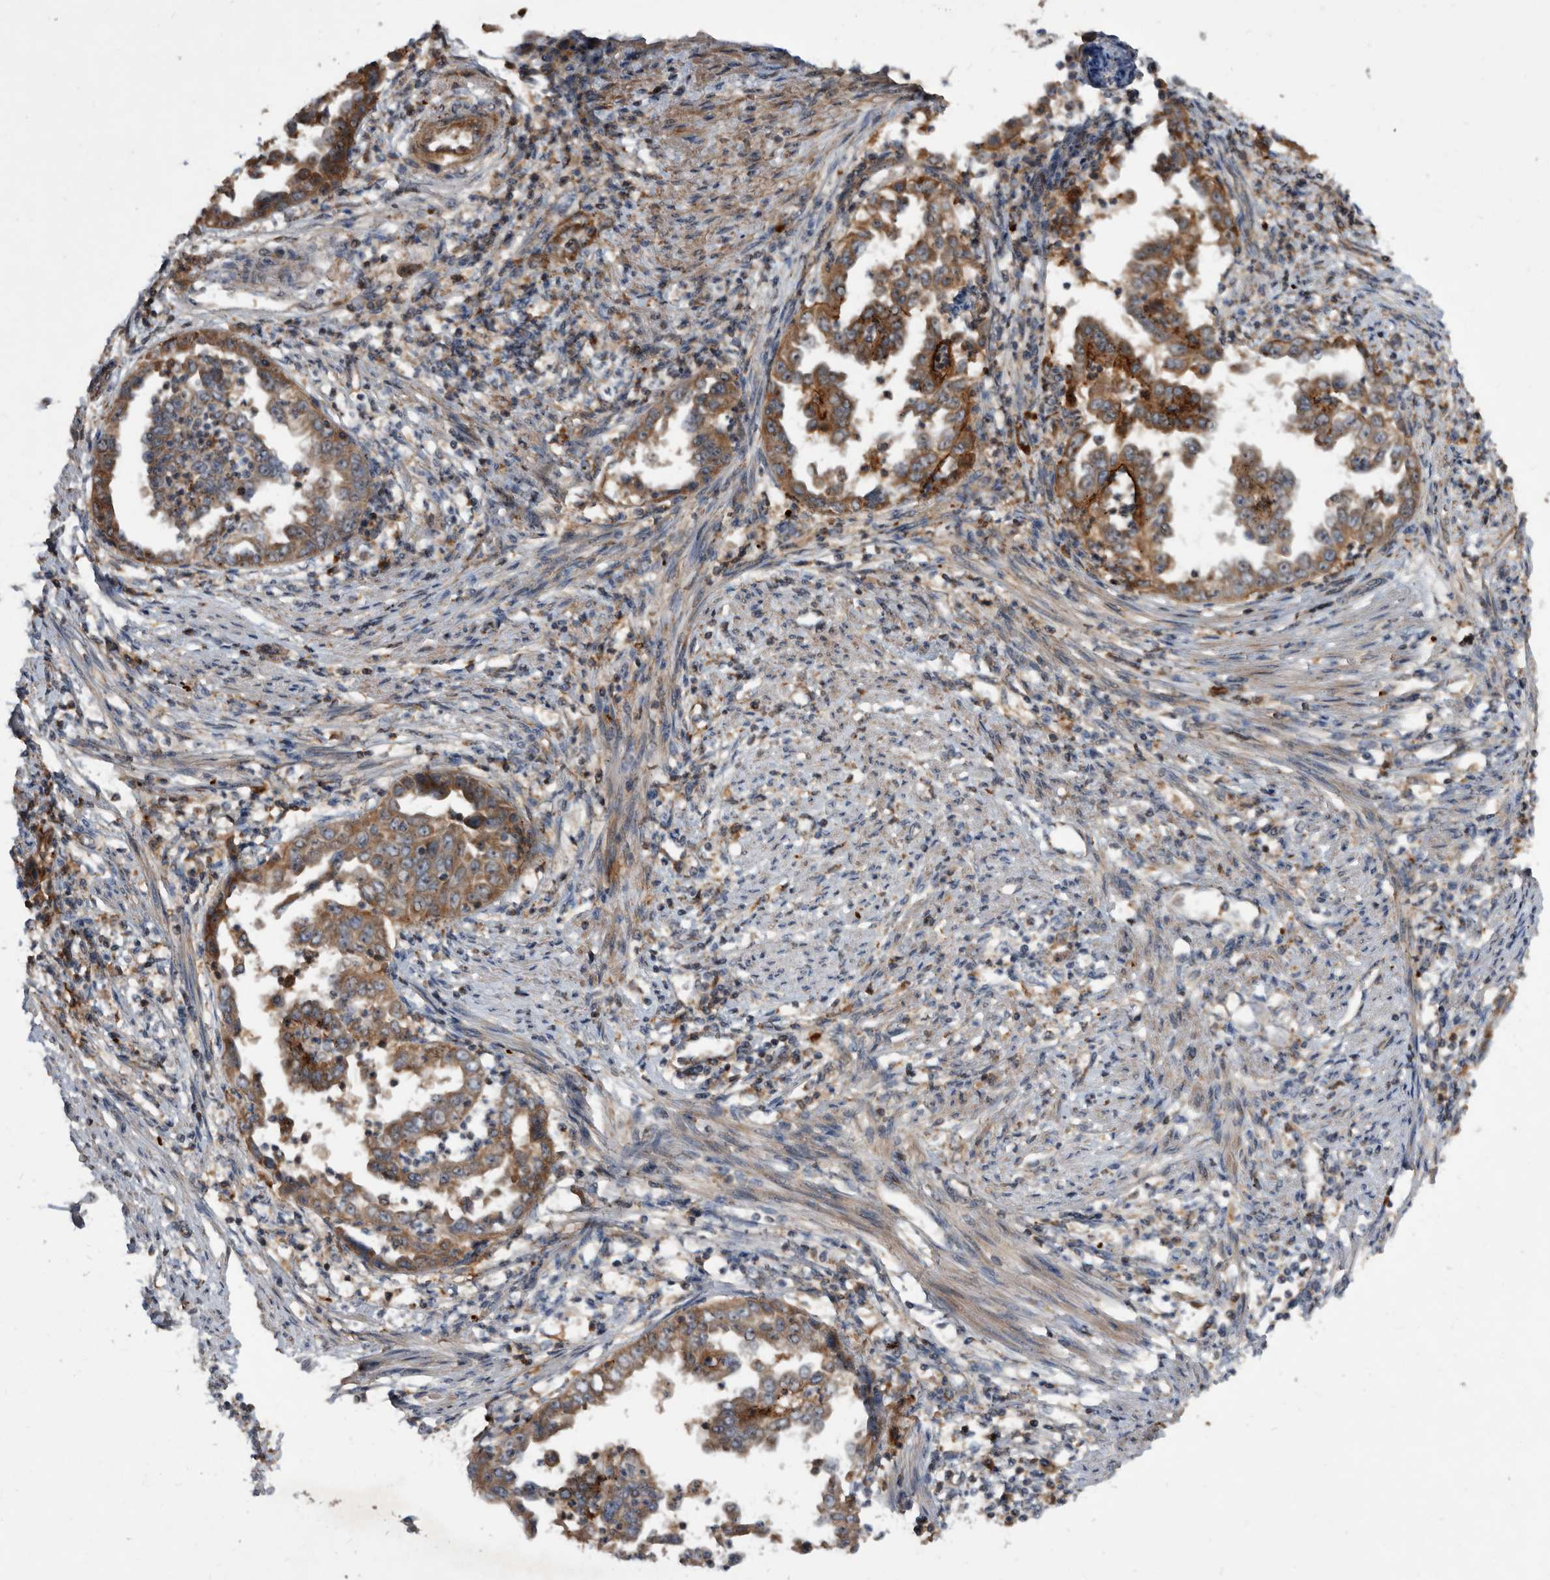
{"staining": {"intensity": "moderate", "quantity": ">75%", "location": "cytoplasmic/membranous"}, "tissue": "endometrial cancer", "cell_type": "Tumor cells", "image_type": "cancer", "snomed": [{"axis": "morphology", "description": "Adenocarcinoma, NOS"}, {"axis": "topography", "description": "Endometrium"}], "caption": "Protein staining of endometrial cancer (adenocarcinoma) tissue displays moderate cytoplasmic/membranous staining in about >75% of tumor cells. Nuclei are stained in blue.", "gene": "PI15", "patient": {"sex": "female", "age": 85}}